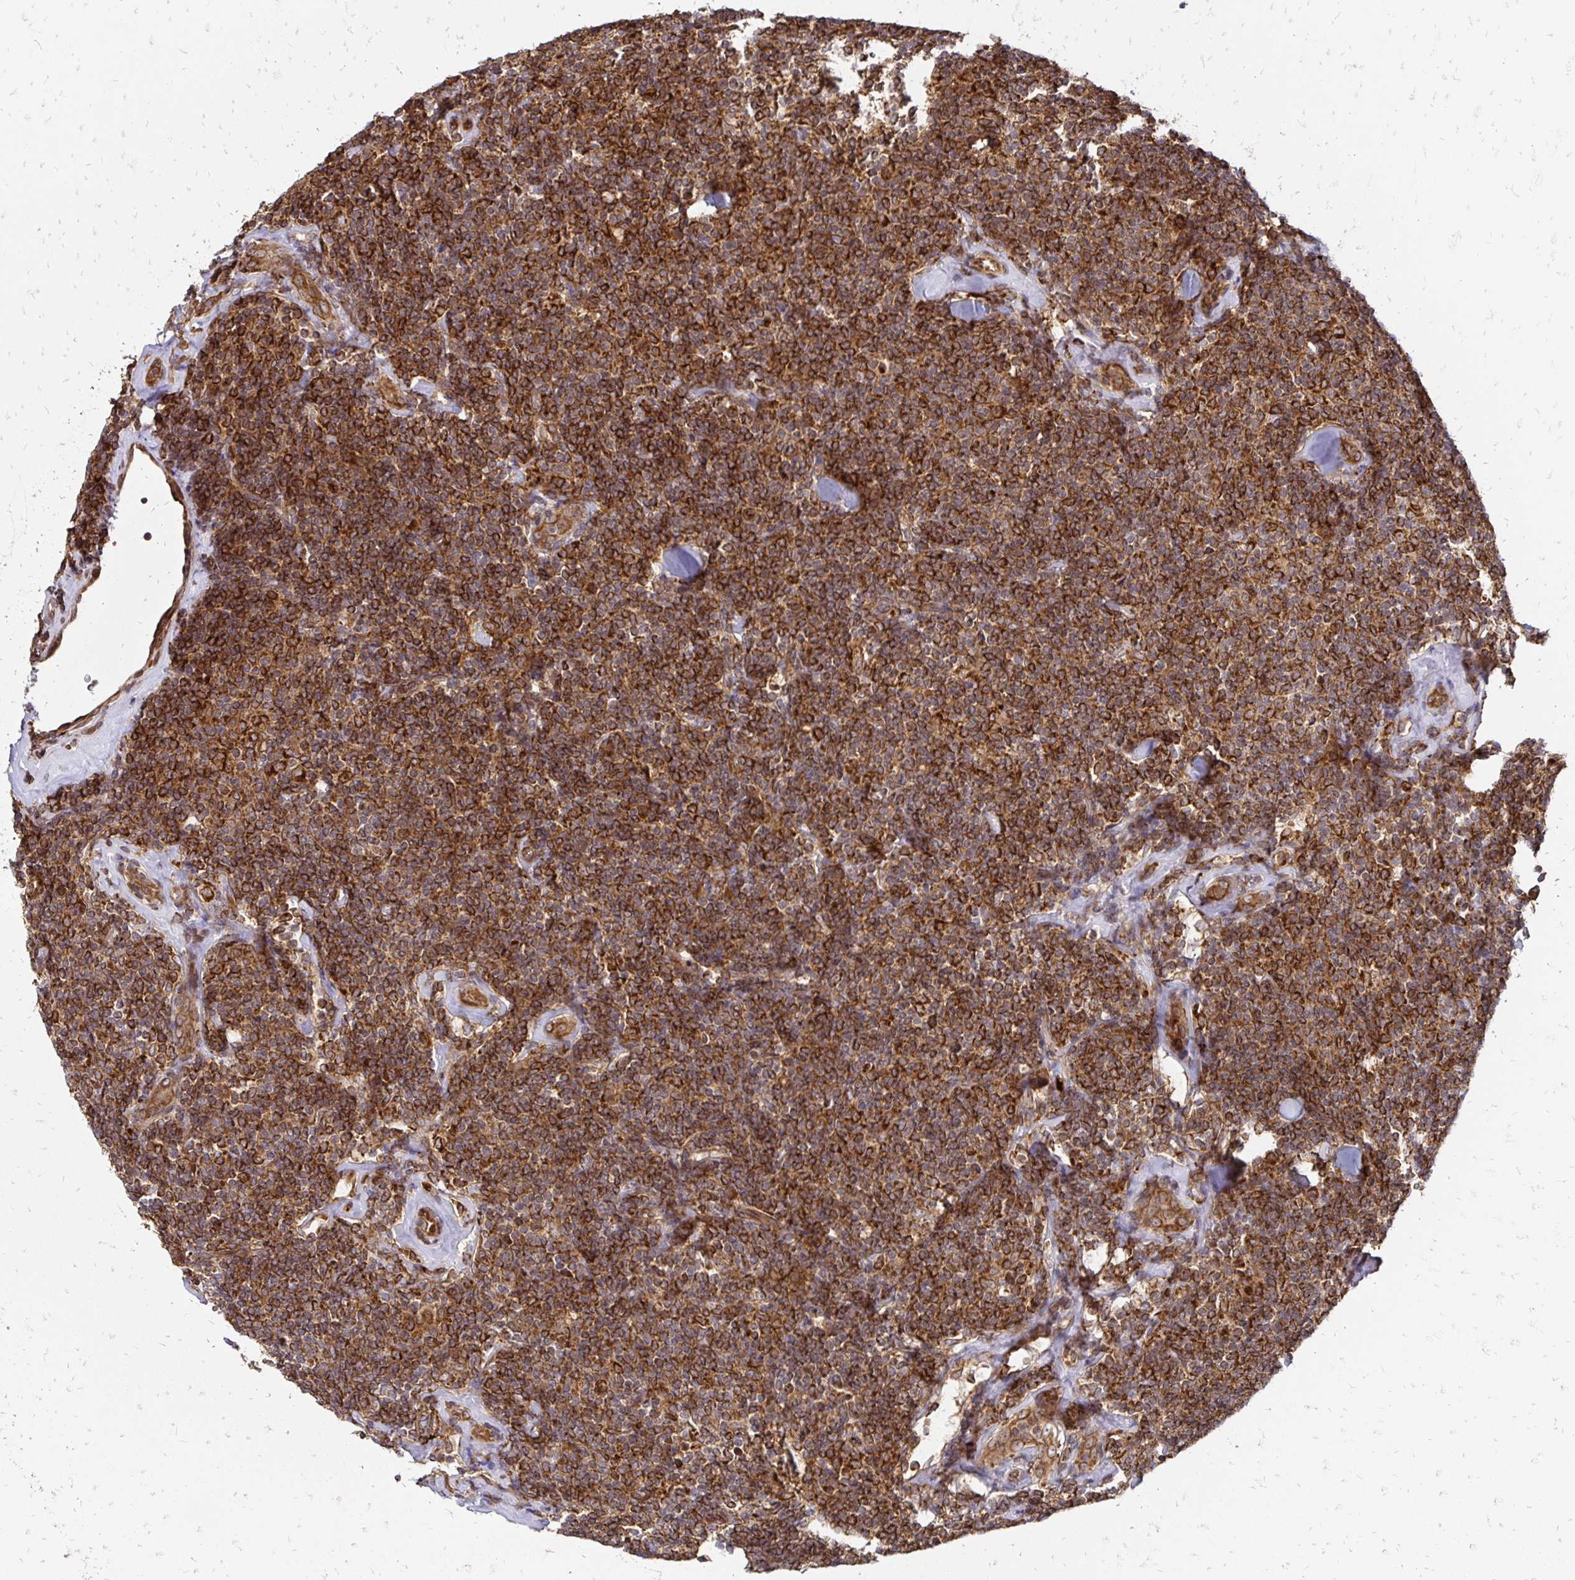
{"staining": {"intensity": "strong", "quantity": ">75%", "location": "cytoplasmic/membranous"}, "tissue": "lymphoma", "cell_type": "Tumor cells", "image_type": "cancer", "snomed": [{"axis": "morphology", "description": "Malignant lymphoma, non-Hodgkin's type, Low grade"}, {"axis": "topography", "description": "Lymph node"}], "caption": "Immunohistochemical staining of low-grade malignant lymphoma, non-Hodgkin's type reveals strong cytoplasmic/membranous protein positivity in approximately >75% of tumor cells.", "gene": "ZW10", "patient": {"sex": "female", "age": 56}}